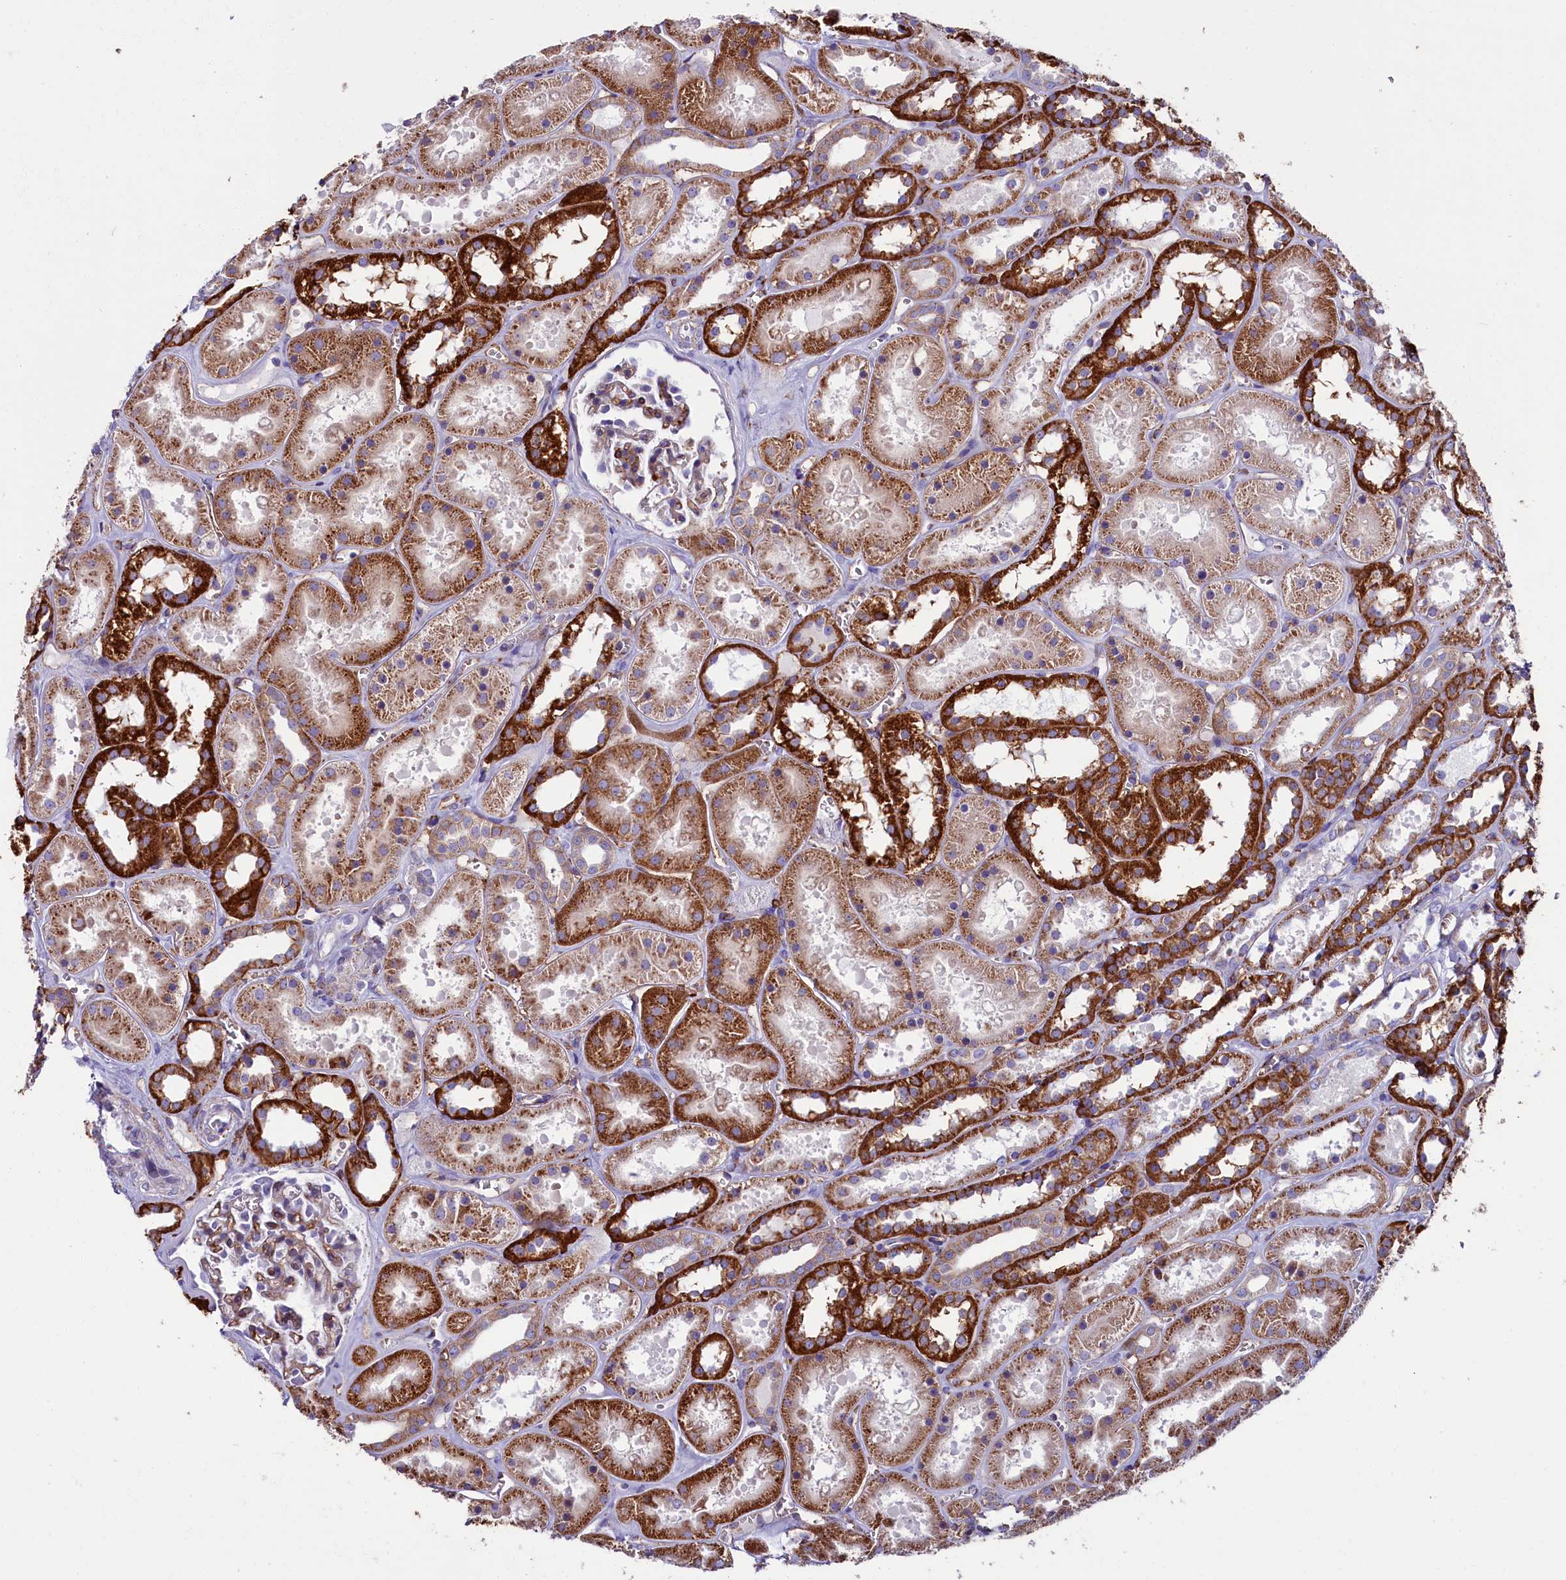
{"staining": {"intensity": "weak", "quantity": "<25%", "location": "cytoplasmic/membranous"}, "tissue": "kidney", "cell_type": "Cells in glomeruli", "image_type": "normal", "snomed": [{"axis": "morphology", "description": "Normal tissue, NOS"}, {"axis": "topography", "description": "Kidney"}], "caption": "High magnification brightfield microscopy of benign kidney stained with DAB (3,3'-diaminobenzidine) (brown) and counterstained with hematoxylin (blue): cells in glomeruli show no significant expression. The staining was performed using DAB to visualize the protein expression in brown, while the nuclei were stained in blue with hematoxylin (Magnification: 20x).", "gene": "IL20RA", "patient": {"sex": "female", "age": 41}}